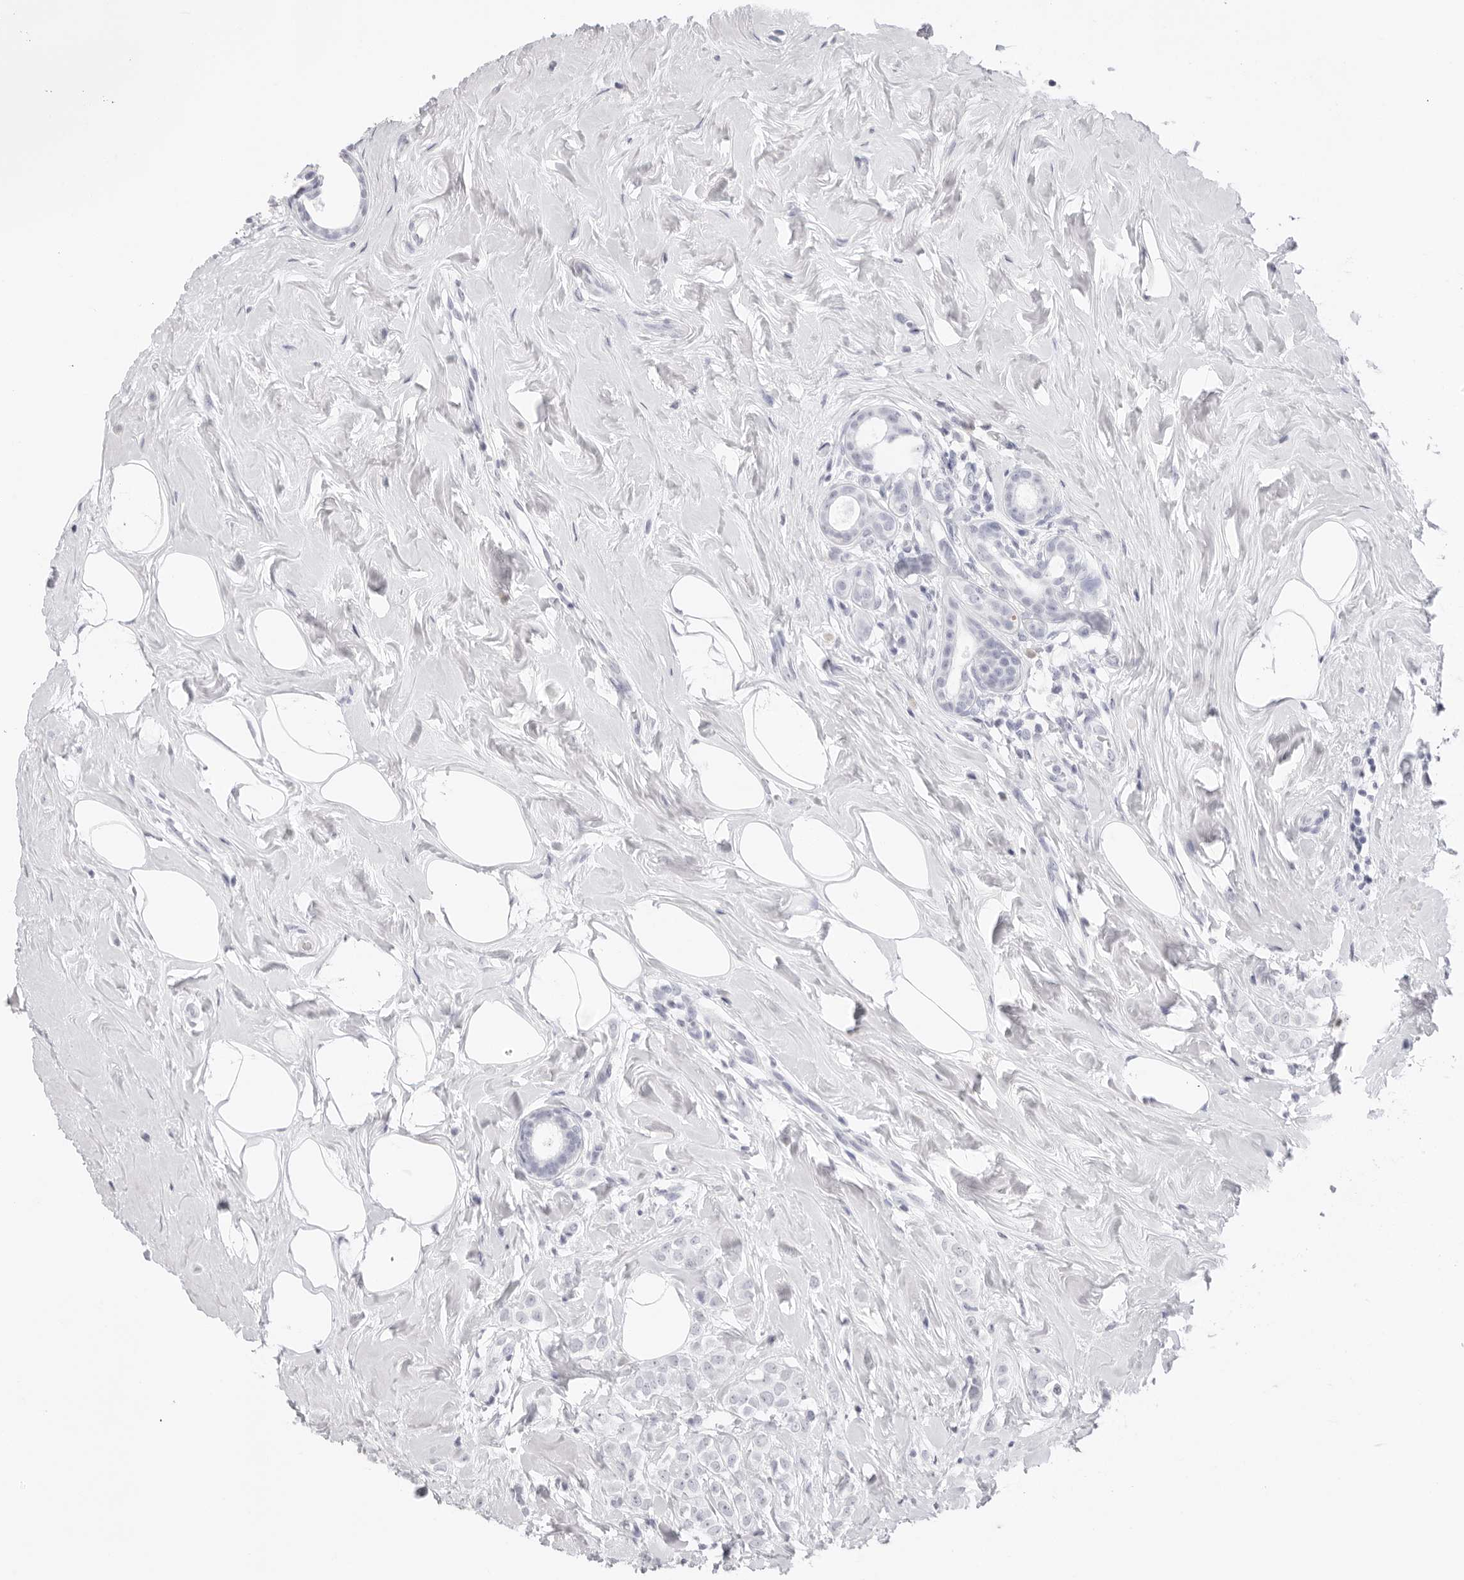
{"staining": {"intensity": "negative", "quantity": "none", "location": "none"}, "tissue": "breast cancer", "cell_type": "Tumor cells", "image_type": "cancer", "snomed": [{"axis": "morphology", "description": "Lobular carcinoma"}, {"axis": "topography", "description": "Breast"}], "caption": "Immunohistochemical staining of lobular carcinoma (breast) shows no significant staining in tumor cells.", "gene": "FDPS", "patient": {"sex": "female", "age": 47}}